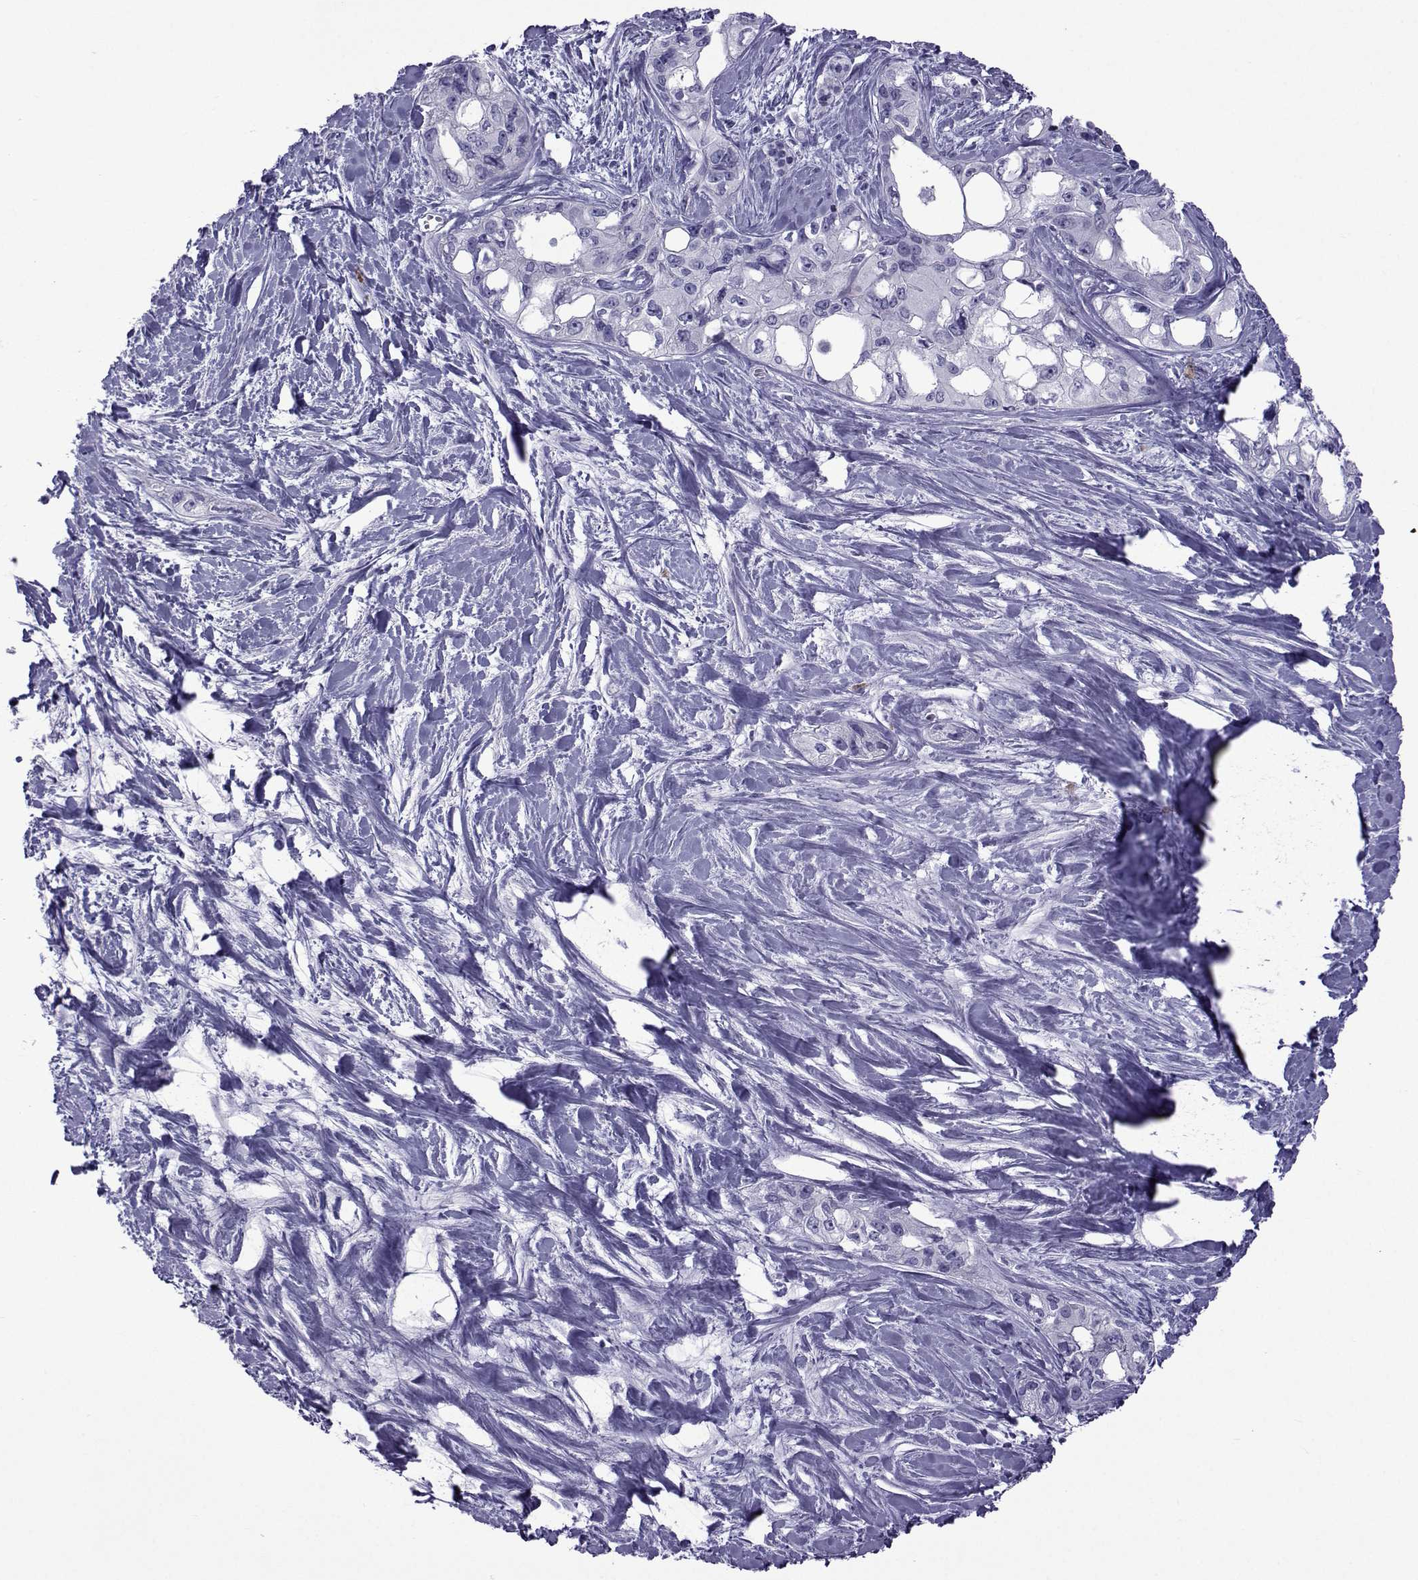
{"staining": {"intensity": "negative", "quantity": "none", "location": "none"}, "tissue": "pancreatic cancer", "cell_type": "Tumor cells", "image_type": "cancer", "snomed": [{"axis": "morphology", "description": "Adenocarcinoma, NOS"}, {"axis": "topography", "description": "Pancreas"}], "caption": "IHC image of neoplastic tissue: pancreatic cancer (adenocarcinoma) stained with DAB (3,3'-diaminobenzidine) exhibits no significant protein positivity in tumor cells.", "gene": "COL22A1", "patient": {"sex": "female", "age": 50}}